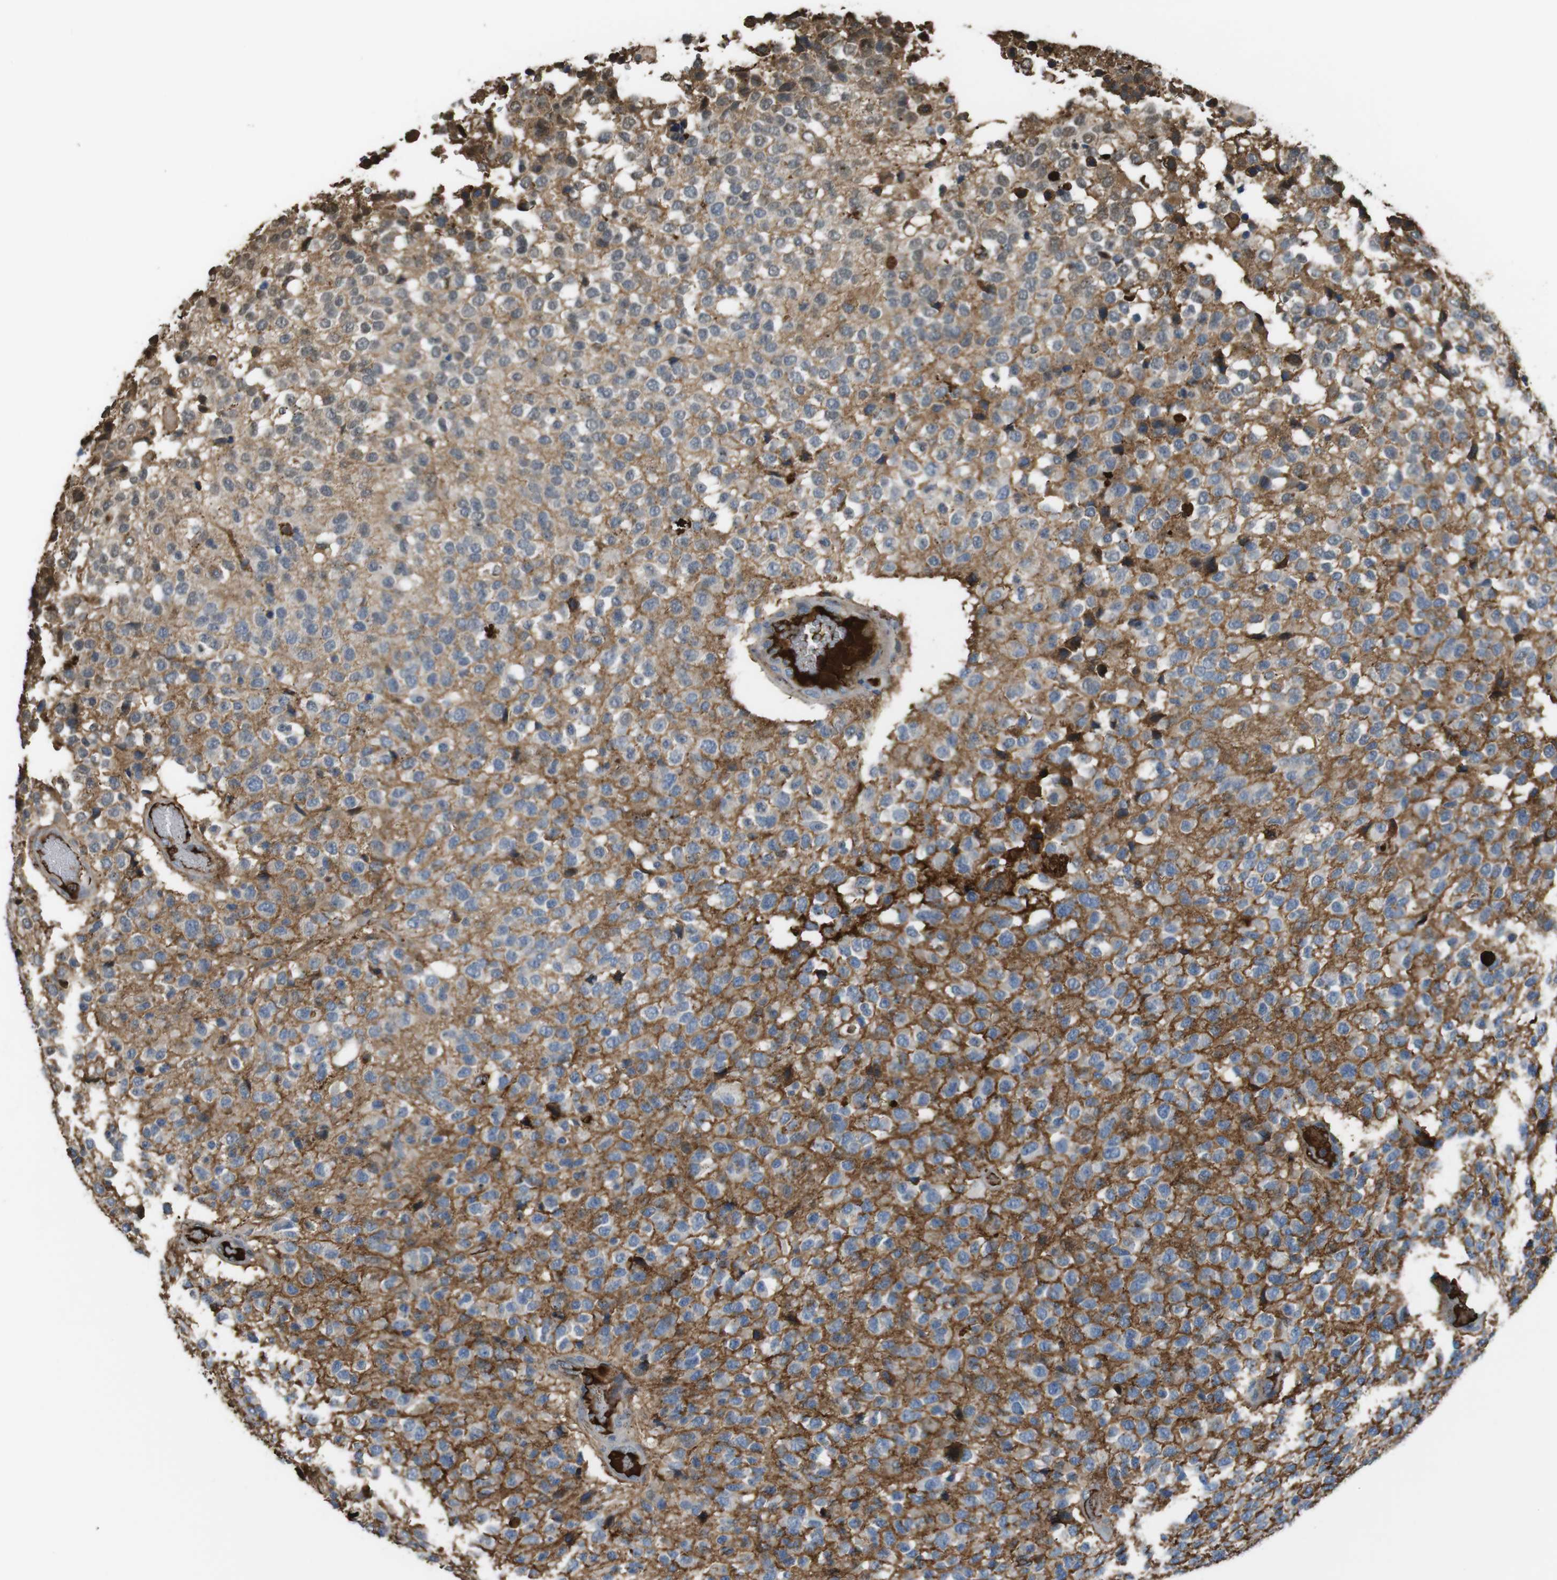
{"staining": {"intensity": "weak", "quantity": "<25%", "location": "cytoplasmic/membranous"}, "tissue": "glioma", "cell_type": "Tumor cells", "image_type": "cancer", "snomed": [{"axis": "morphology", "description": "Glioma, malignant, High grade"}, {"axis": "topography", "description": "pancreas cauda"}], "caption": "A histopathology image of human glioma is negative for staining in tumor cells.", "gene": "LTBP4", "patient": {"sex": "male", "age": 60}}